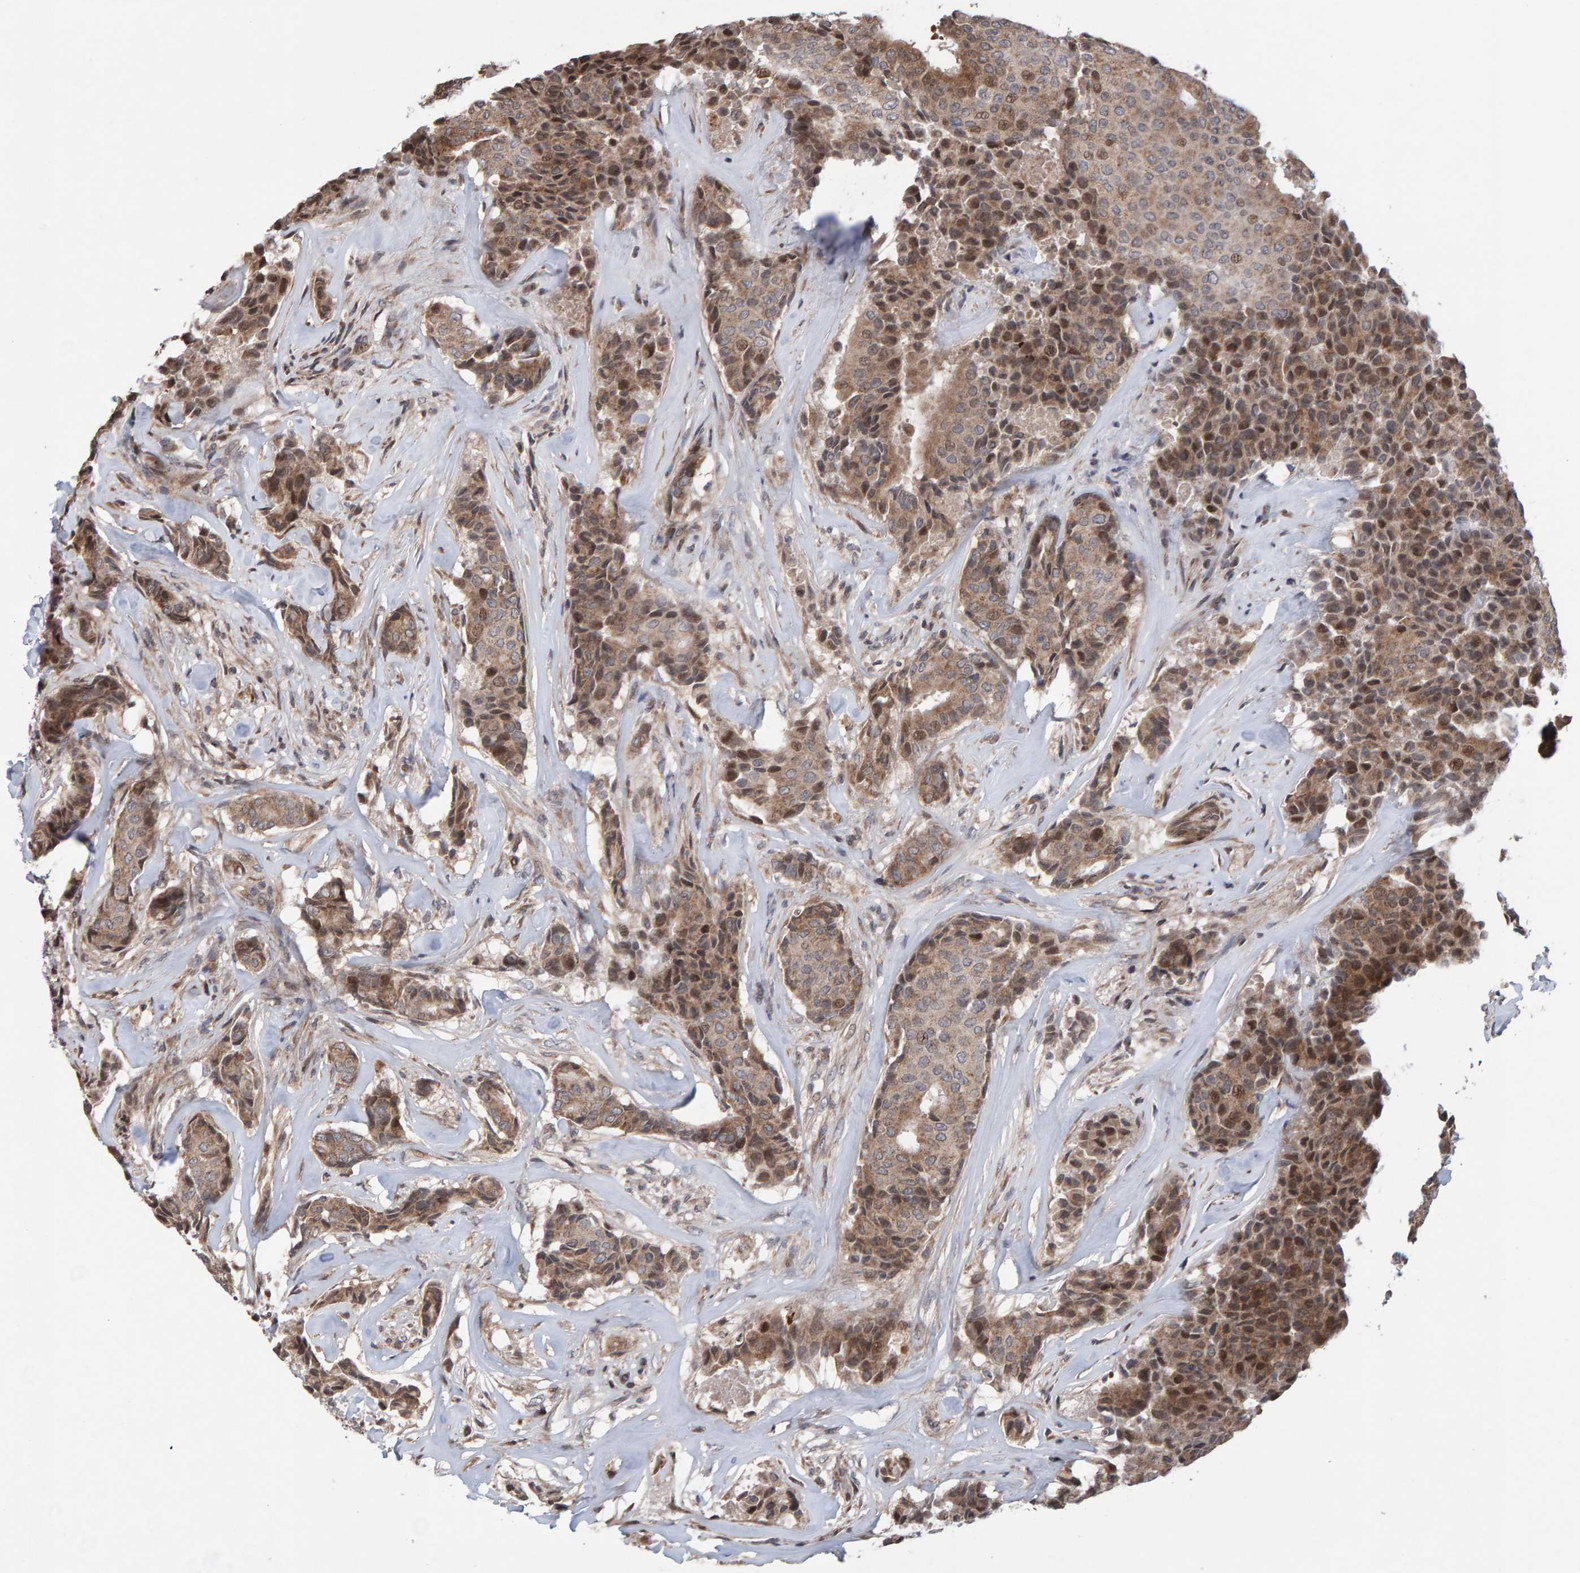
{"staining": {"intensity": "moderate", "quantity": ">75%", "location": "cytoplasmic/membranous,nuclear"}, "tissue": "breast cancer", "cell_type": "Tumor cells", "image_type": "cancer", "snomed": [{"axis": "morphology", "description": "Duct carcinoma"}, {"axis": "topography", "description": "Breast"}], "caption": "The micrograph exhibits staining of breast cancer, revealing moderate cytoplasmic/membranous and nuclear protein expression (brown color) within tumor cells.", "gene": "PECR", "patient": {"sex": "female", "age": 75}}